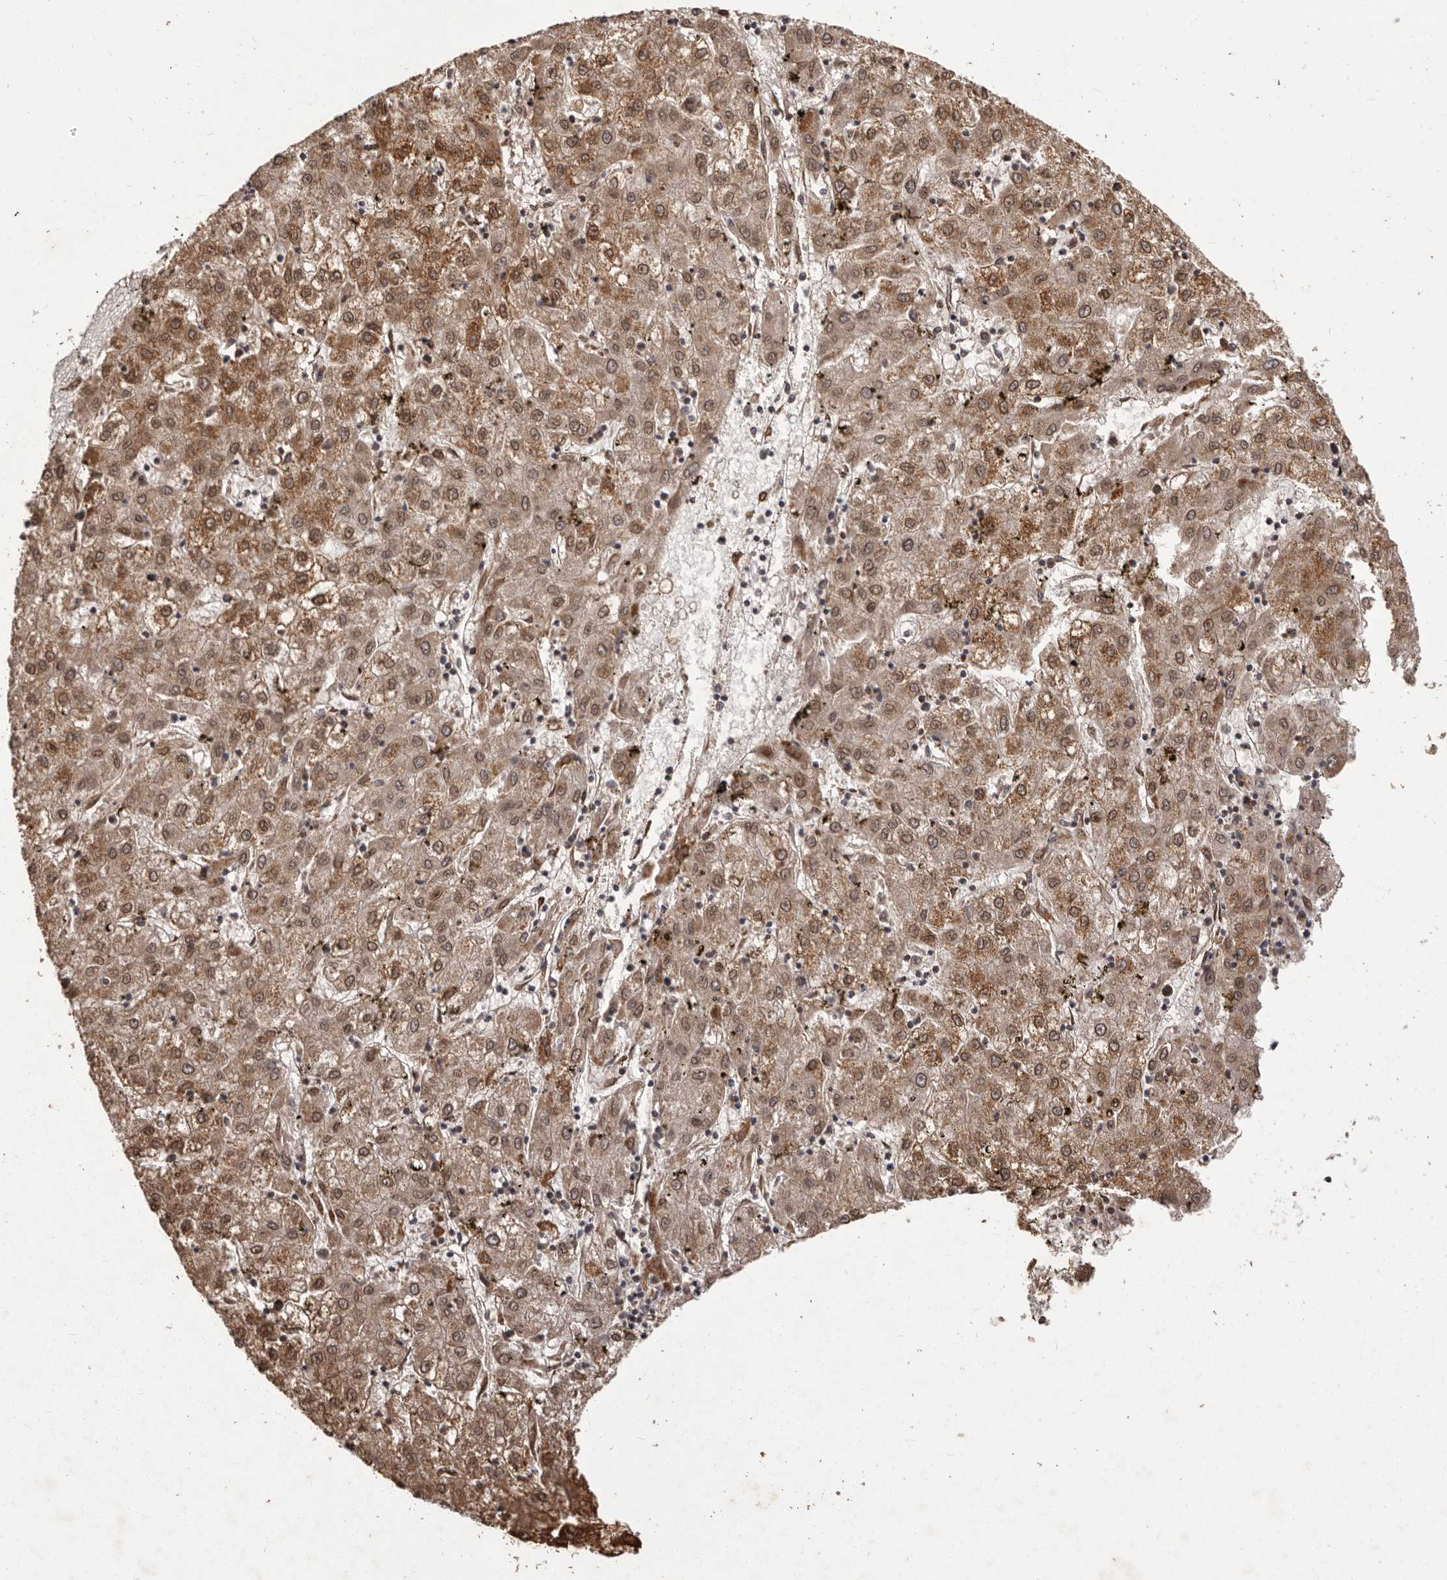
{"staining": {"intensity": "moderate", "quantity": ">75%", "location": "cytoplasmic/membranous,nuclear"}, "tissue": "liver cancer", "cell_type": "Tumor cells", "image_type": "cancer", "snomed": [{"axis": "morphology", "description": "Carcinoma, Hepatocellular, NOS"}, {"axis": "topography", "description": "Liver"}], "caption": "Immunohistochemical staining of human liver cancer (hepatocellular carcinoma) exhibits moderate cytoplasmic/membranous and nuclear protein staining in about >75% of tumor cells.", "gene": "CHRM2", "patient": {"sex": "male", "age": 72}}